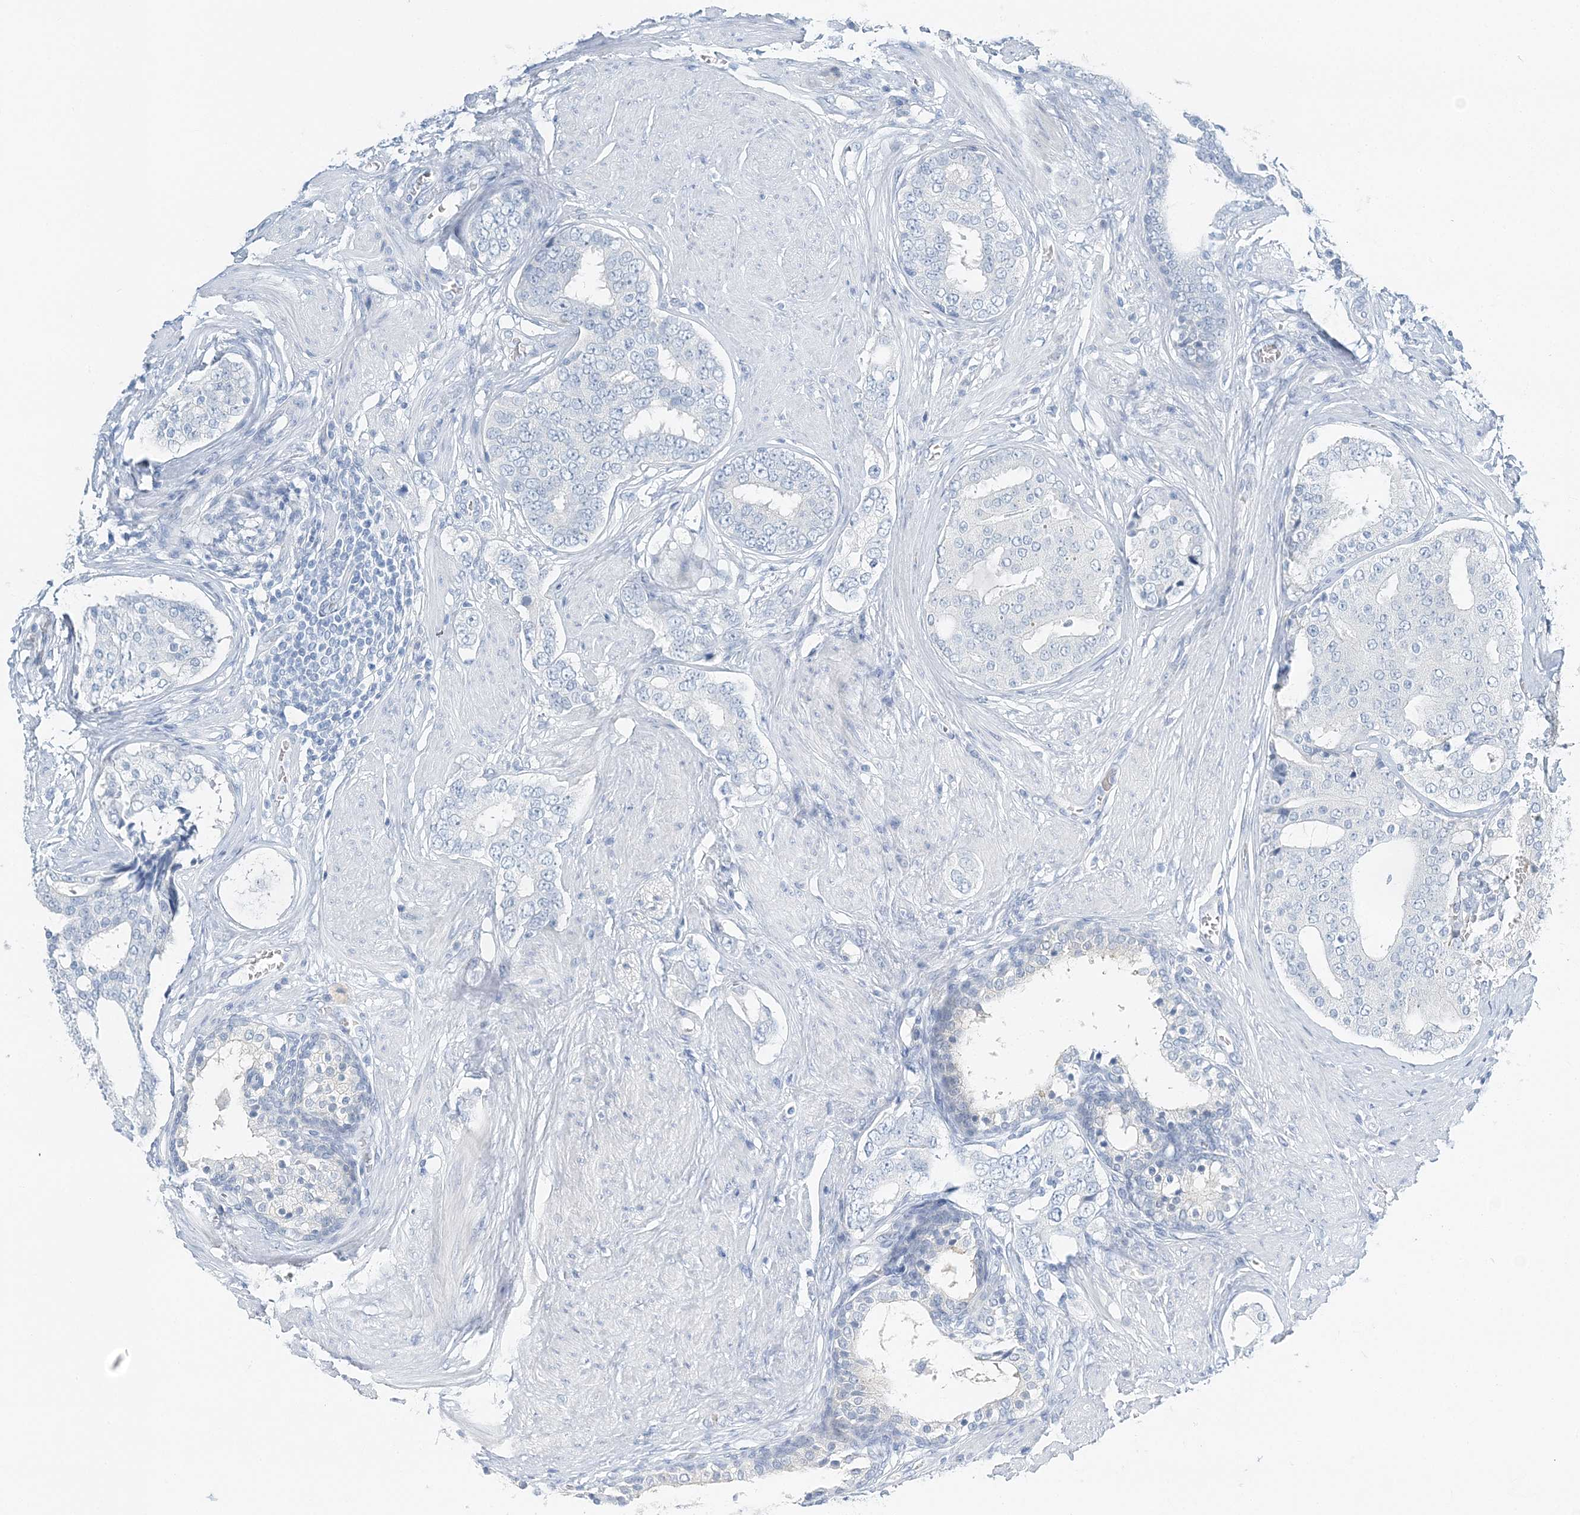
{"staining": {"intensity": "negative", "quantity": "none", "location": "none"}, "tissue": "prostate cancer", "cell_type": "Tumor cells", "image_type": "cancer", "snomed": [{"axis": "morphology", "description": "Adenocarcinoma, High grade"}, {"axis": "topography", "description": "Prostate"}], "caption": "Prostate cancer was stained to show a protein in brown. There is no significant staining in tumor cells.", "gene": "VILL", "patient": {"sex": "male", "age": 56}}